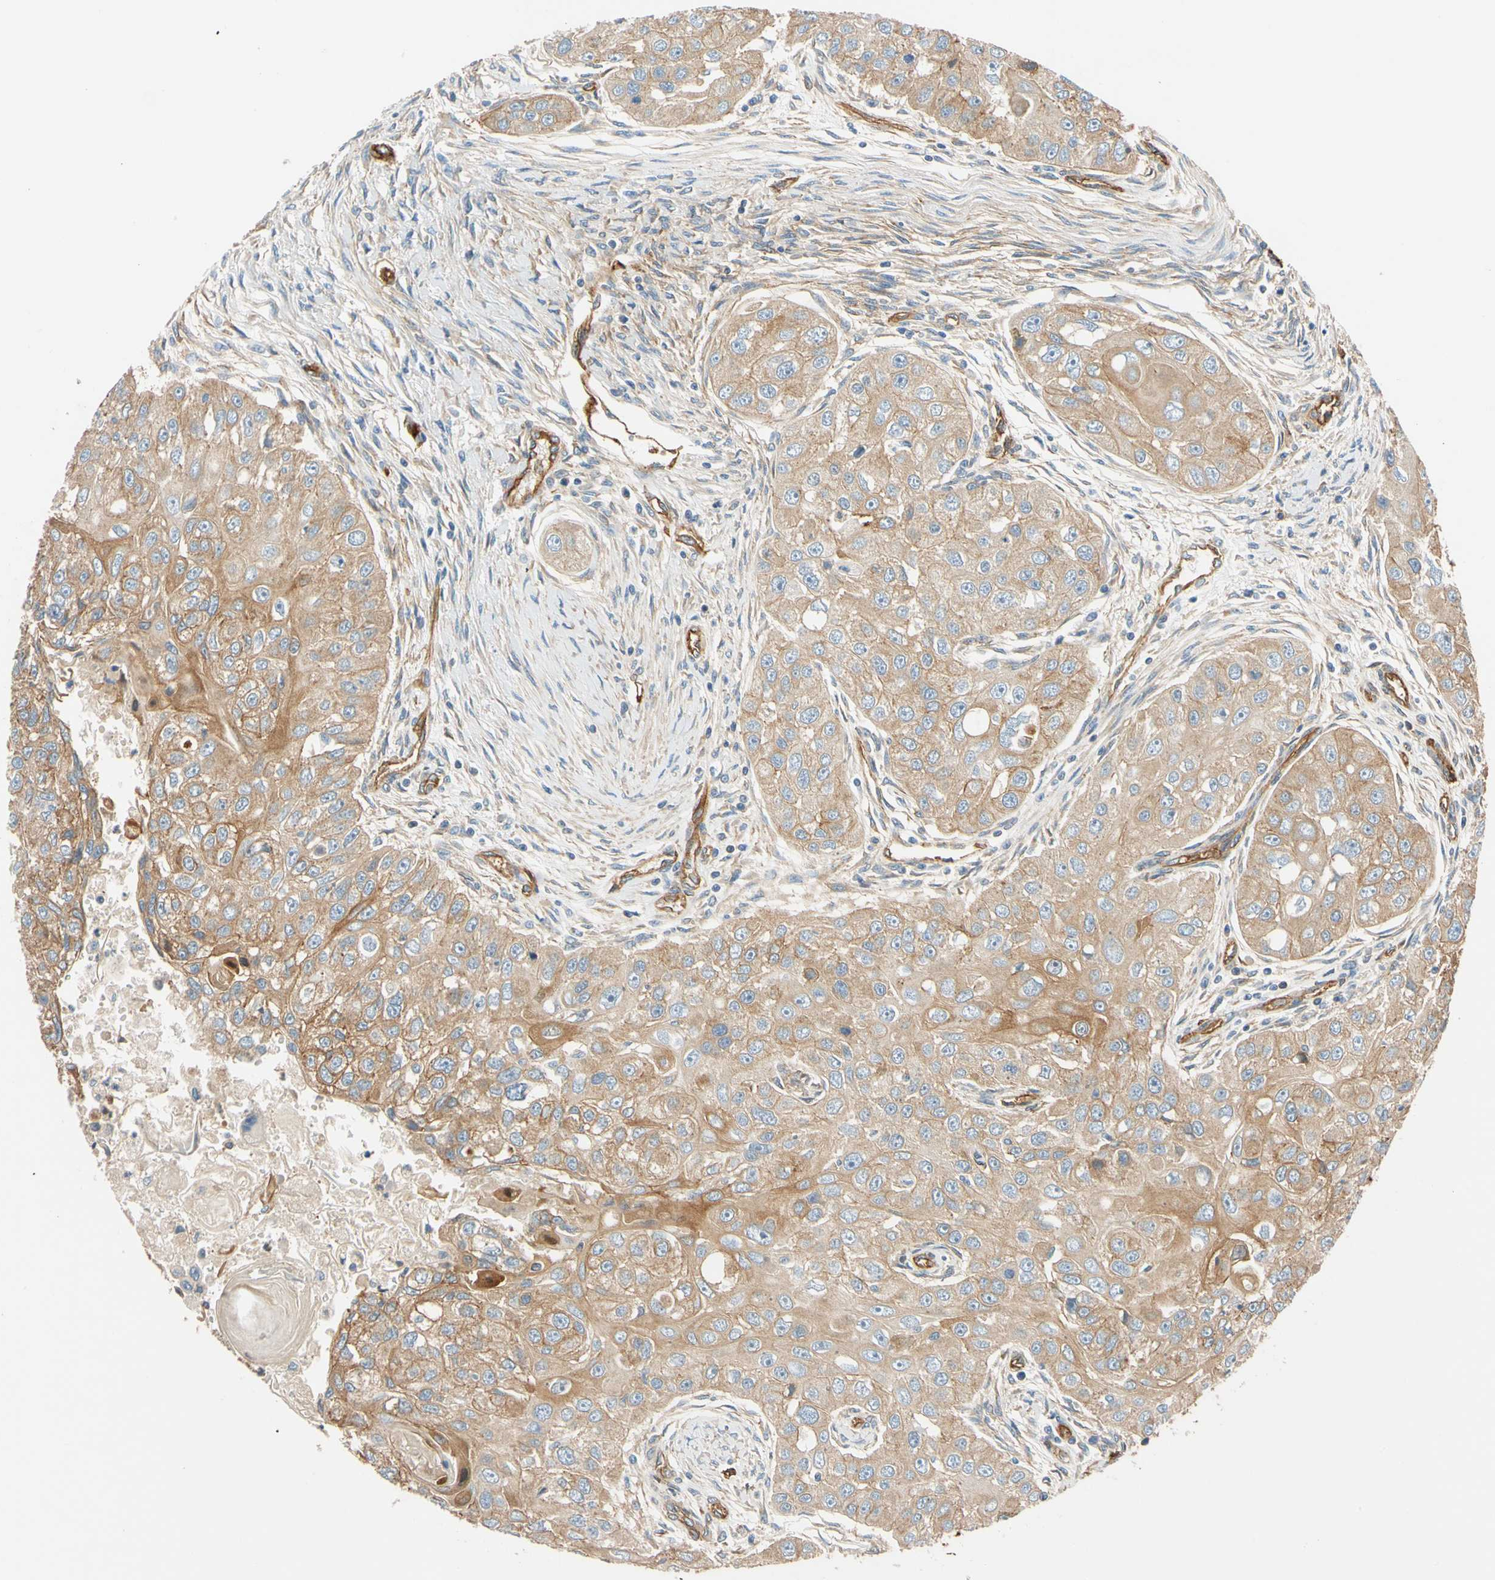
{"staining": {"intensity": "weak", "quantity": ">75%", "location": "cytoplasmic/membranous"}, "tissue": "head and neck cancer", "cell_type": "Tumor cells", "image_type": "cancer", "snomed": [{"axis": "morphology", "description": "Normal tissue, NOS"}, {"axis": "morphology", "description": "Squamous cell carcinoma, NOS"}, {"axis": "topography", "description": "Skeletal muscle"}, {"axis": "topography", "description": "Head-Neck"}], "caption": "Human squamous cell carcinoma (head and neck) stained for a protein (brown) reveals weak cytoplasmic/membranous positive expression in about >75% of tumor cells.", "gene": "SPTAN1", "patient": {"sex": "male", "age": 51}}